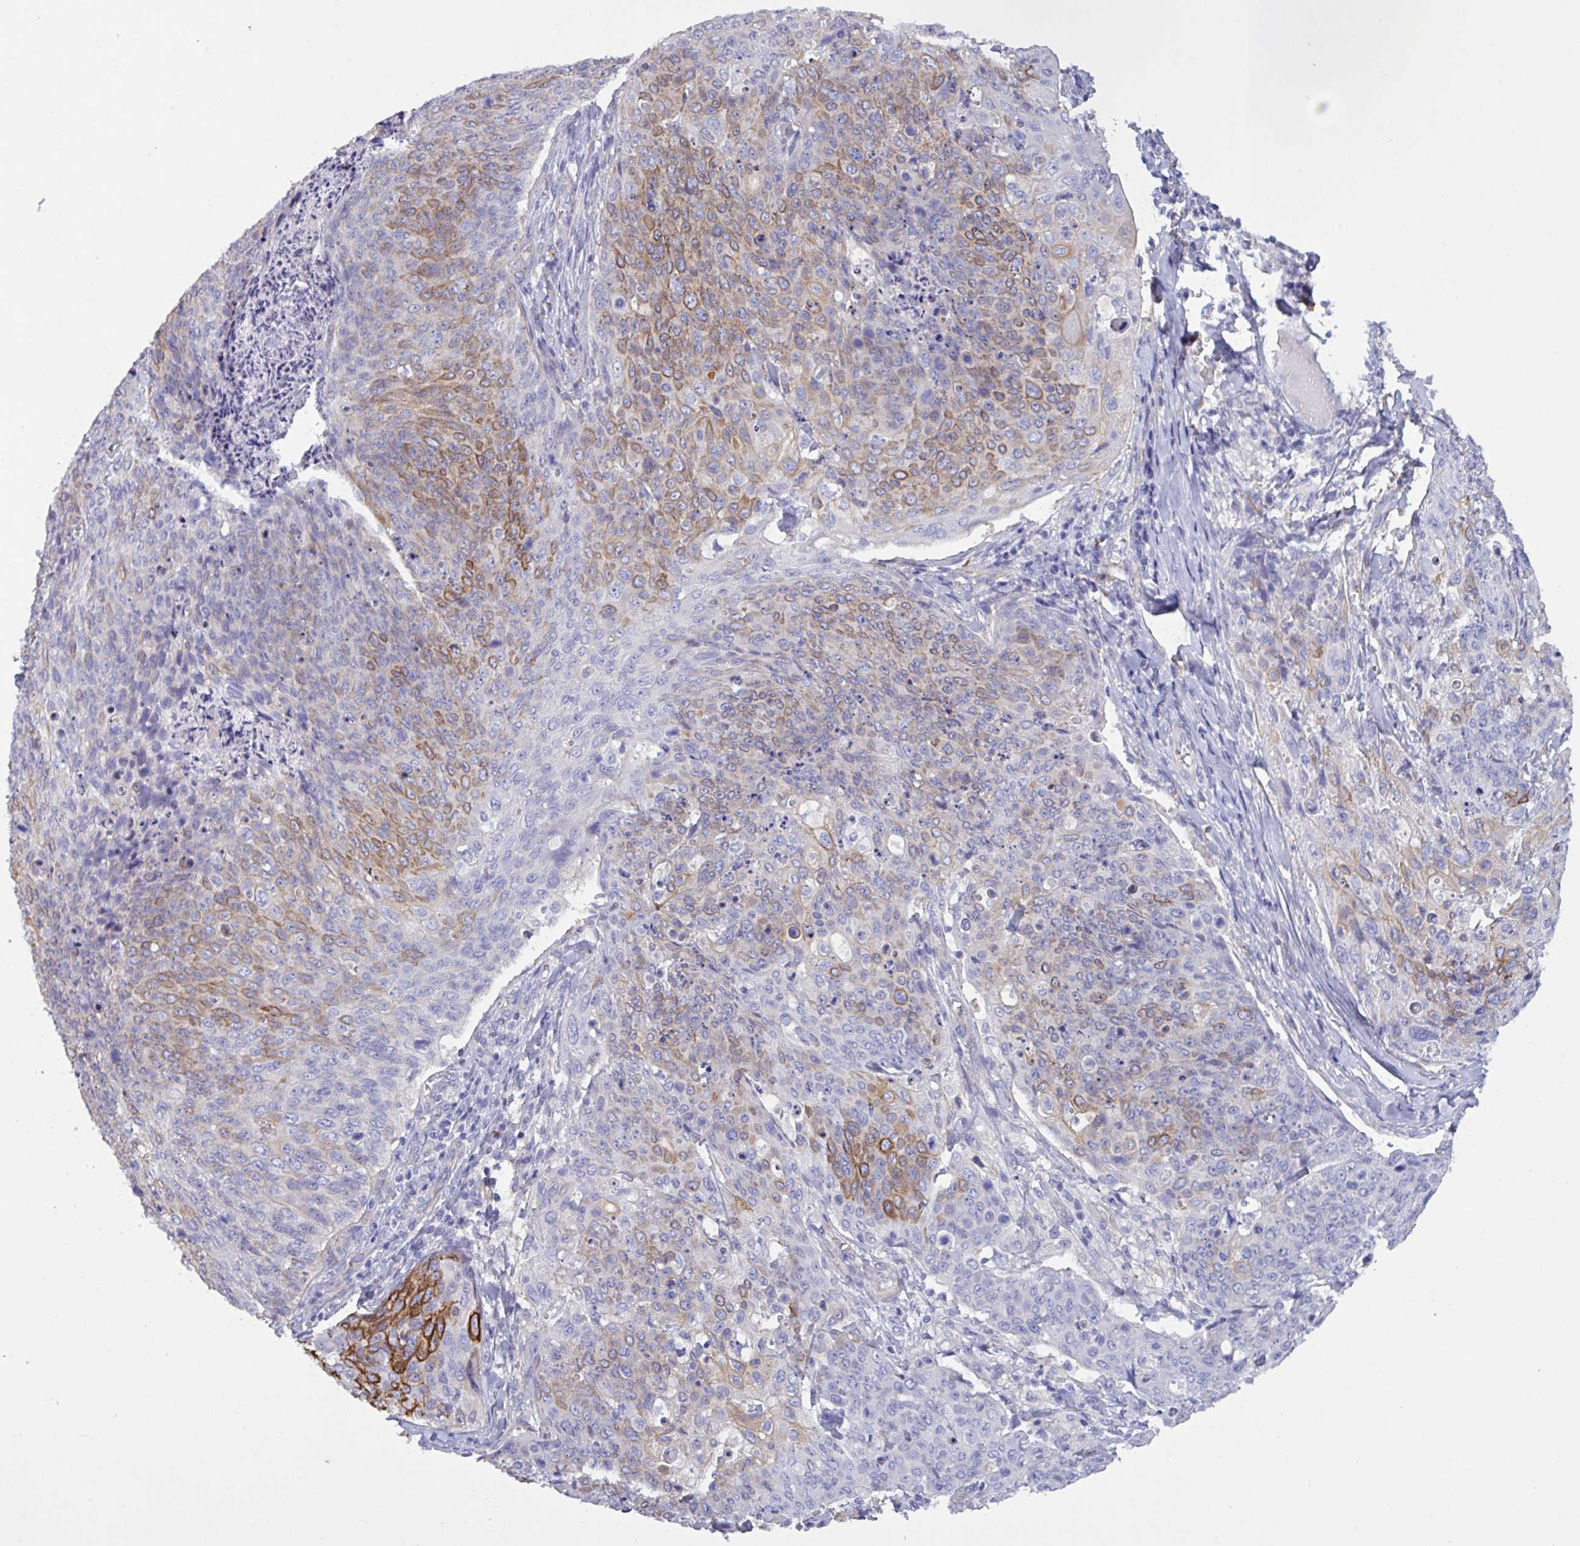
{"staining": {"intensity": "moderate", "quantity": "25%-75%", "location": "cytoplasmic/membranous"}, "tissue": "skin cancer", "cell_type": "Tumor cells", "image_type": "cancer", "snomed": [{"axis": "morphology", "description": "Squamous cell carcinoma, NOS"}, {"axis": "topography", "description": "Skin"}, {"axis": "topography", "description": "Vulva"}], "caption": "Protein analysis of squamous cell carcinoma (skin) tissue demonstrates moderate cytoplasmic/membranous staining in about 25%-75% of tumor cells.", "gene": "SLC66A1", "patient": {"sex": "female", "age": 85}}